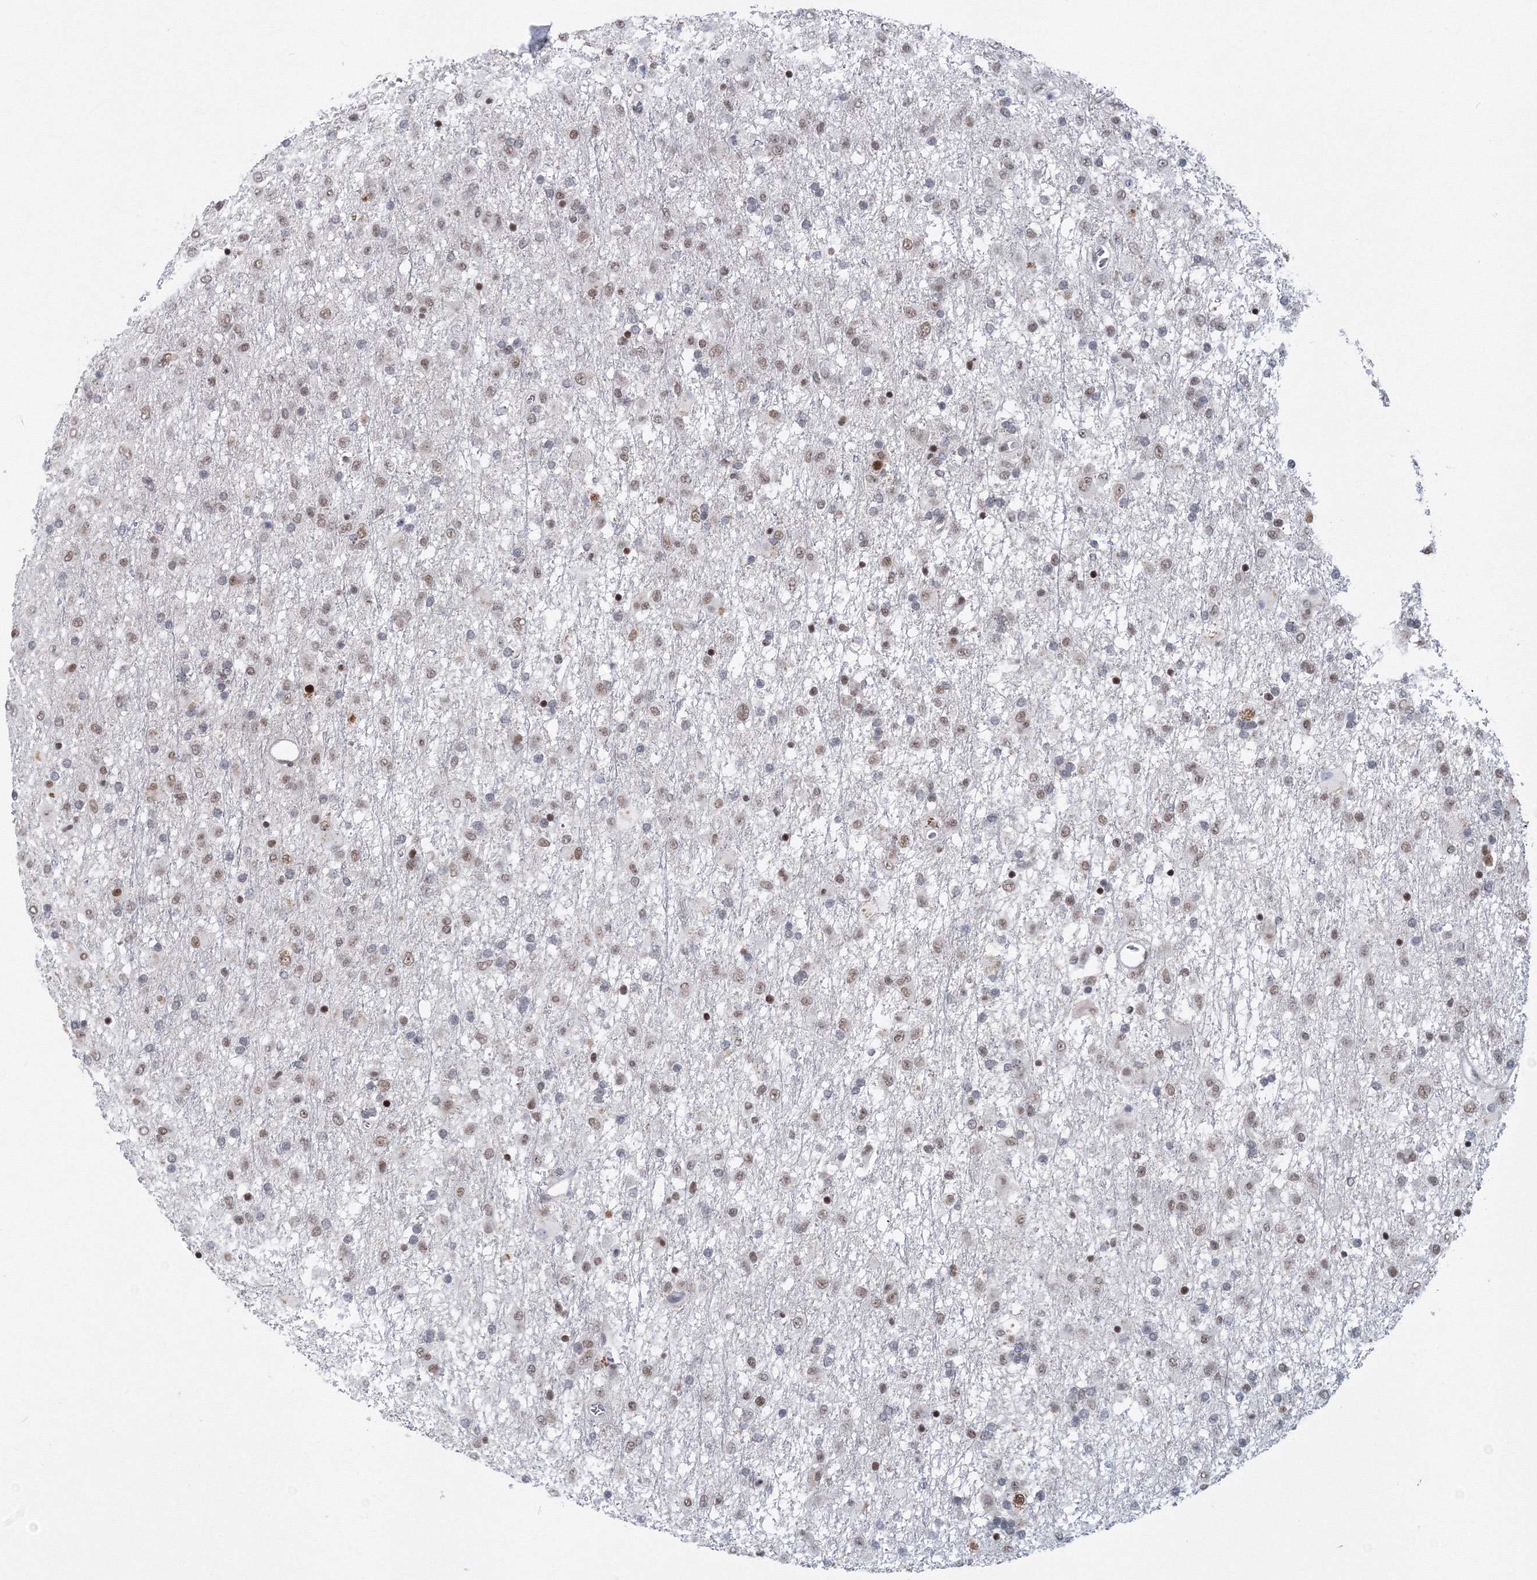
{"staining": {"intensity": "moderate", "quantity": "25%-75%", "location": "nuclear"}, "tissue": "glioma", "cell_type": "Tumor cells", "image_type": "cancer", "snomed": [{"axis": "morphology", "description": "Glioma, malignant, Low grade"}, {"axis": "topography", "description": "Brain"}], "caption": "Glioma stained for a protein (brown) reveals moderate nuclear positive positivity in about 25%-75% of tumor cells.", "gene": "SF3B6", "patient": {"sex": "male", "age": 65}}